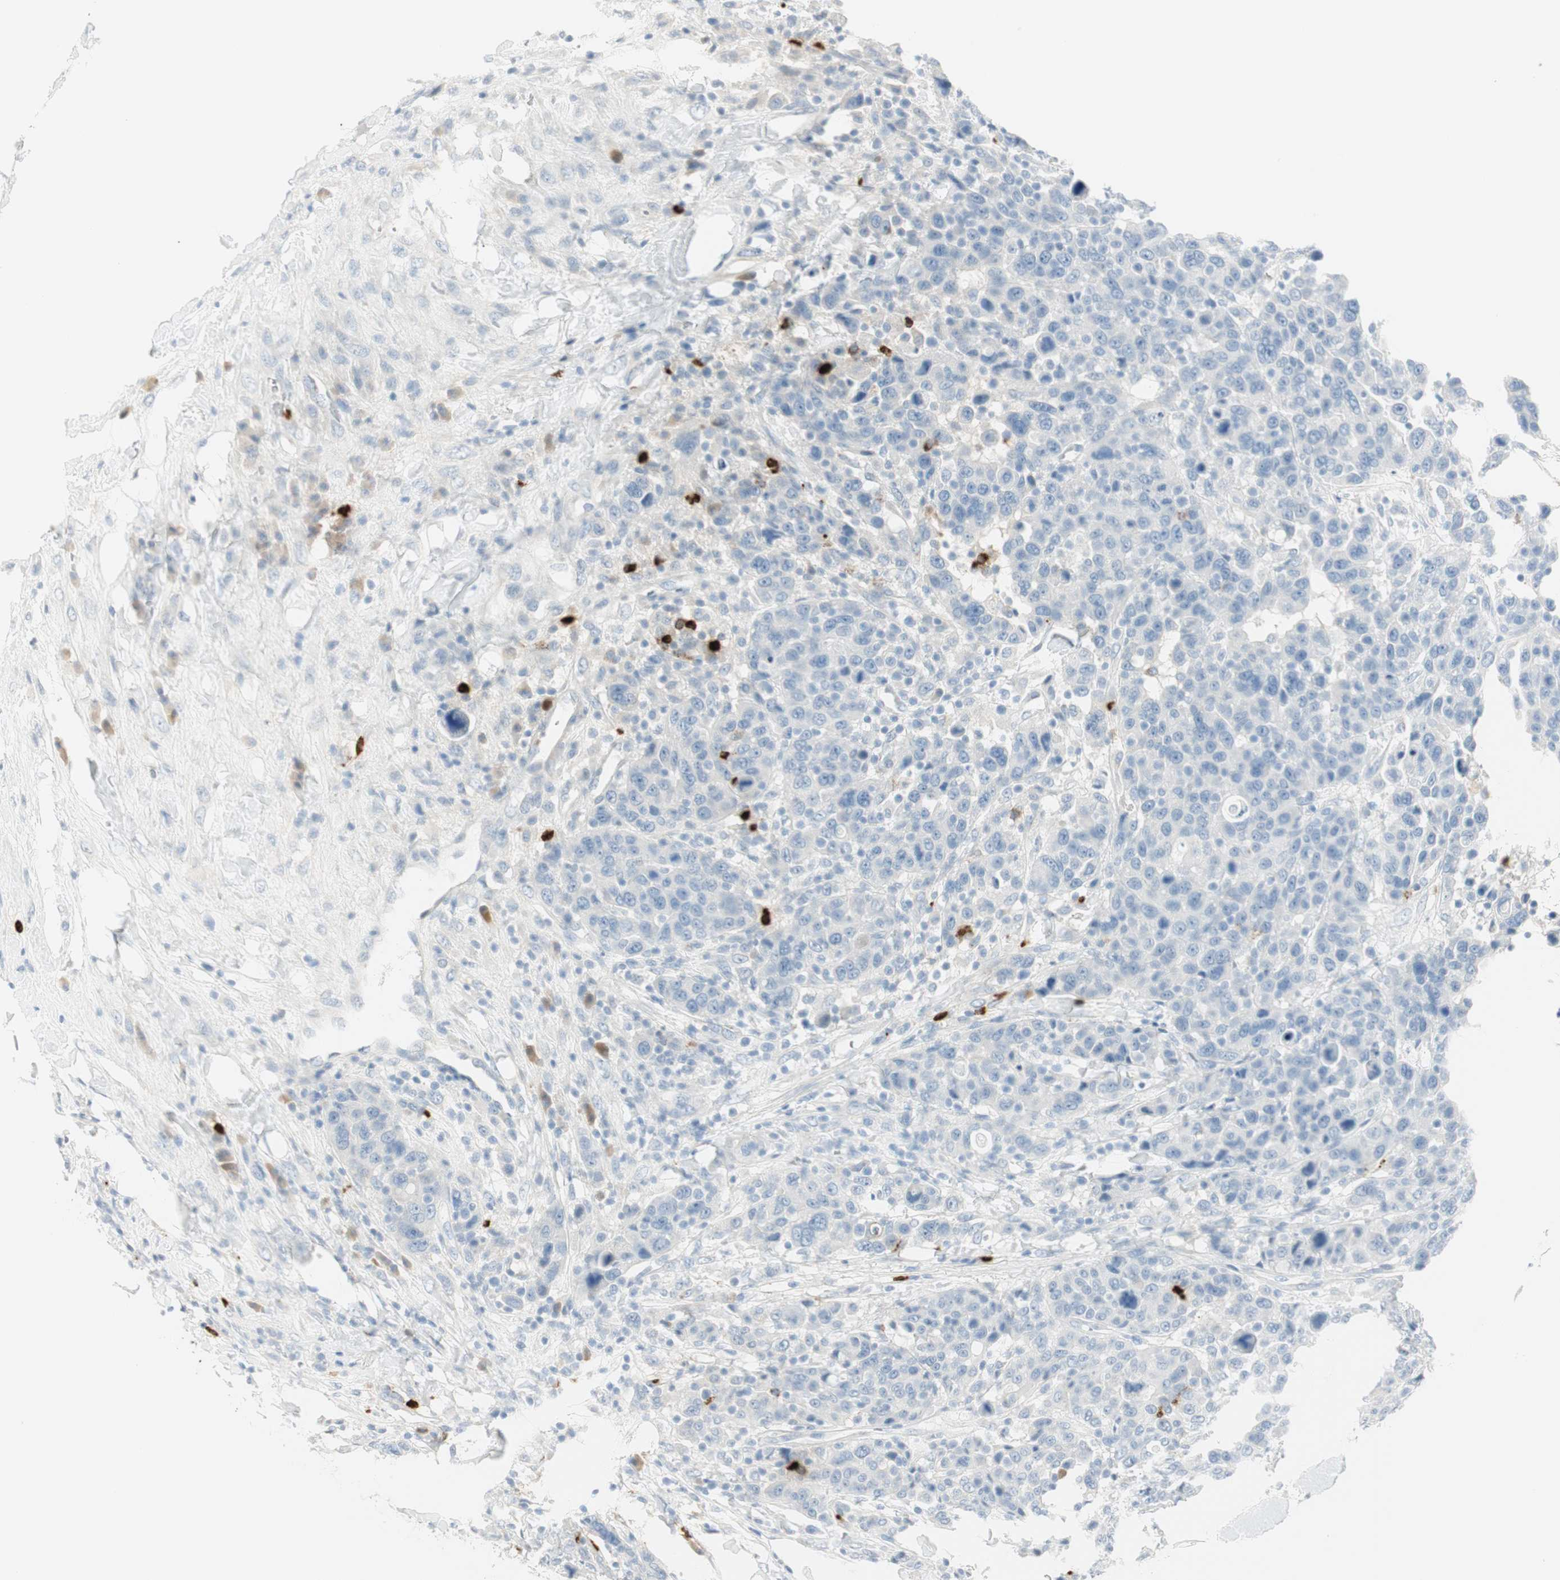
{"staining": {"intensity": "negative", "quantity": "none", "location": "none"}, "tissue": "breast cancer", "cell_type": "Tumor cells", "image_type": "cancer", "snomed": [{"axis": "morphology", "description": "Duct carcinoma"}, {"axis": "topography", "description": "Breast"}], "caption": "This is a histopathology image of immunohistochemistry staining of breast cancer, which shows no positivity in tumor cells.", "gene": "PRTN3", "patient": {"sex": "female", "age": 37}}